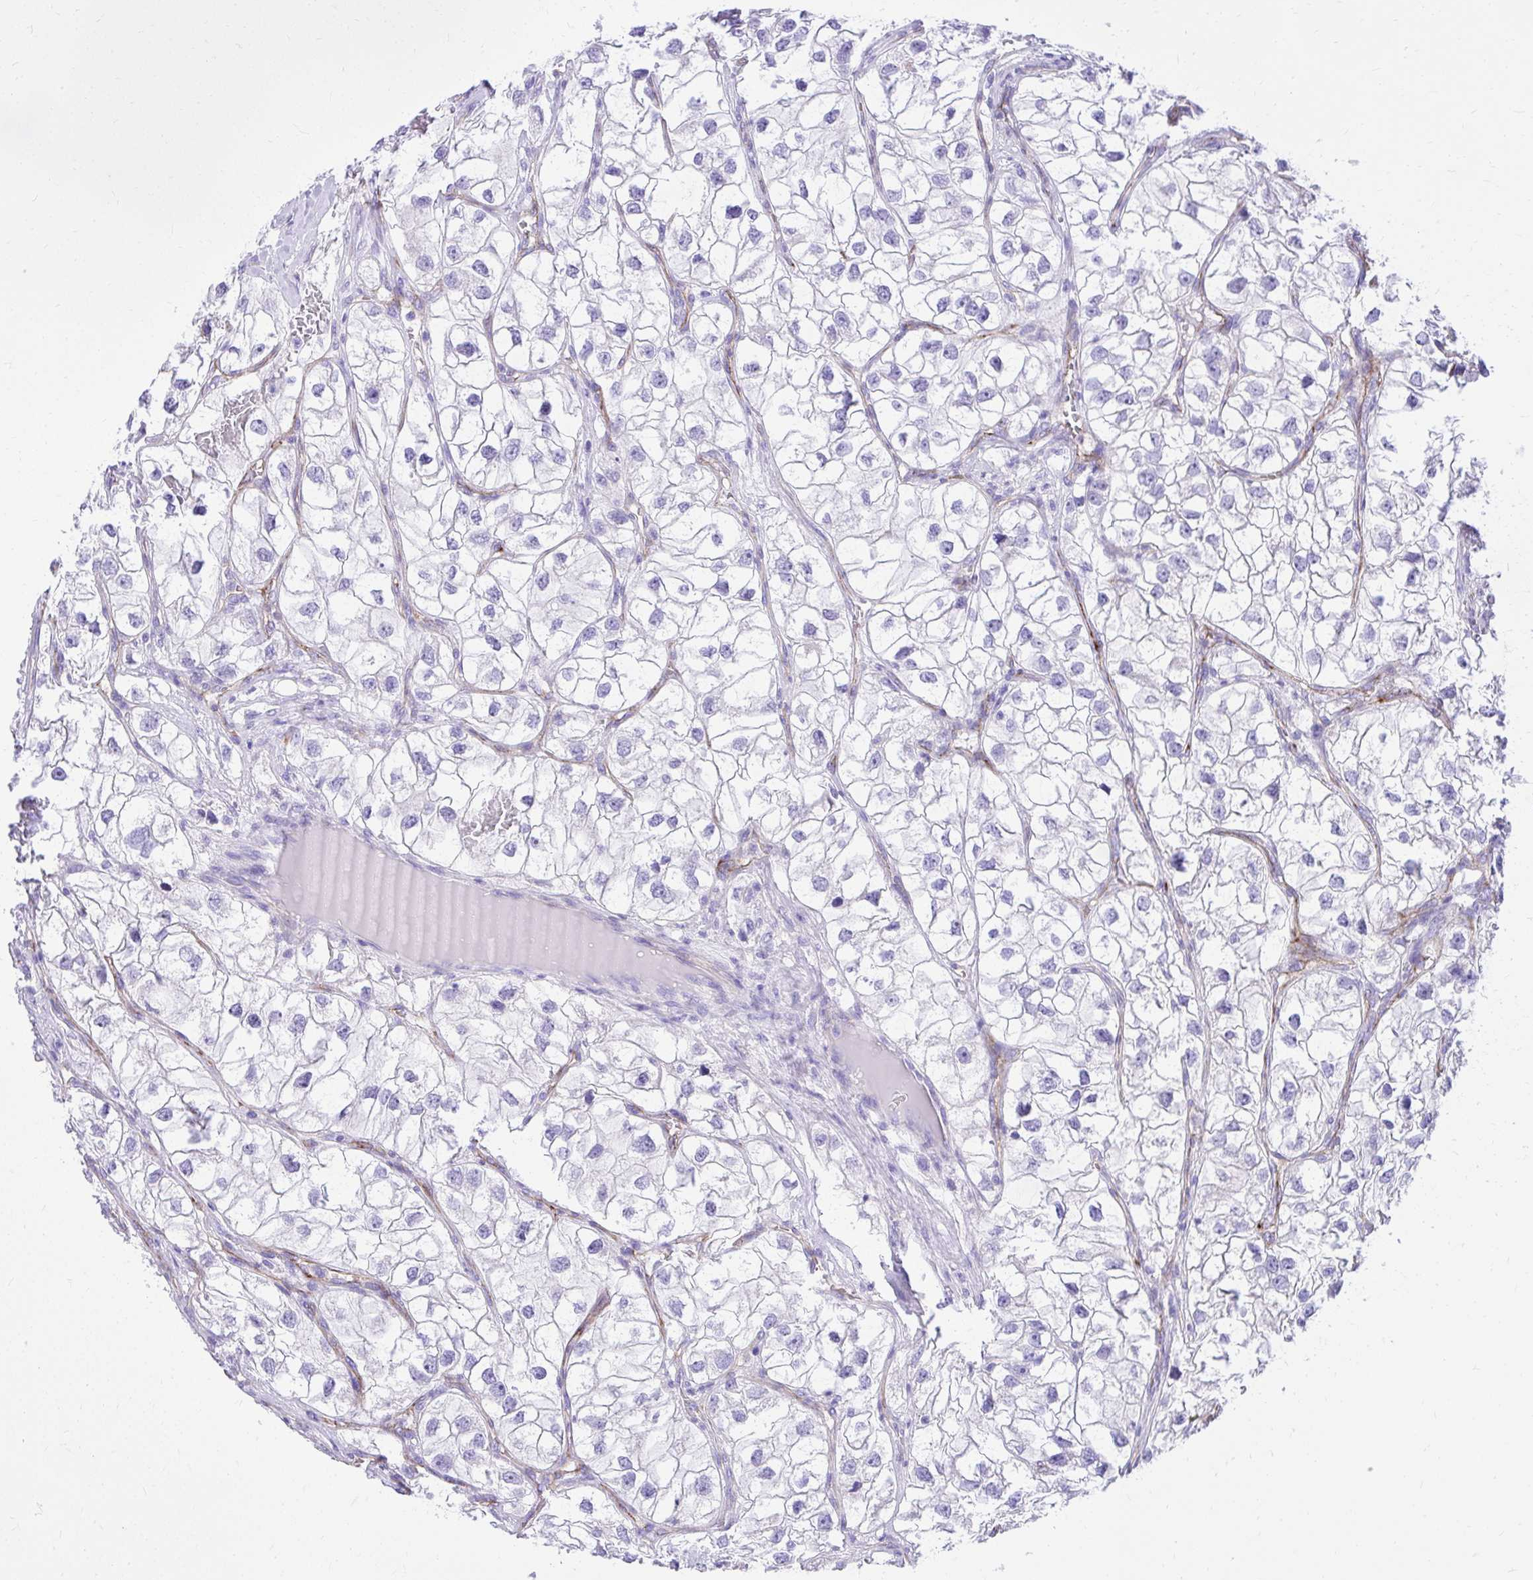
{"staining": {"intensity": "negative", "quantity": "none", "location": "none"}, "tissue": "renal cancer", "cell_type": "Tumor cells", "image_type": "cancer", "snomed": [{"axis": "morphology", "description": "Adenocarcinoma, NOS"}, {"axis": "topography", "description": "Kidney"}], "caption": "DAB immunohistochemical staining of adenocarcinoma (renal) displays no significant positivity in tumor cells.", "gene": "PELI3", "patient": {"sex": "male", "age": 59}}